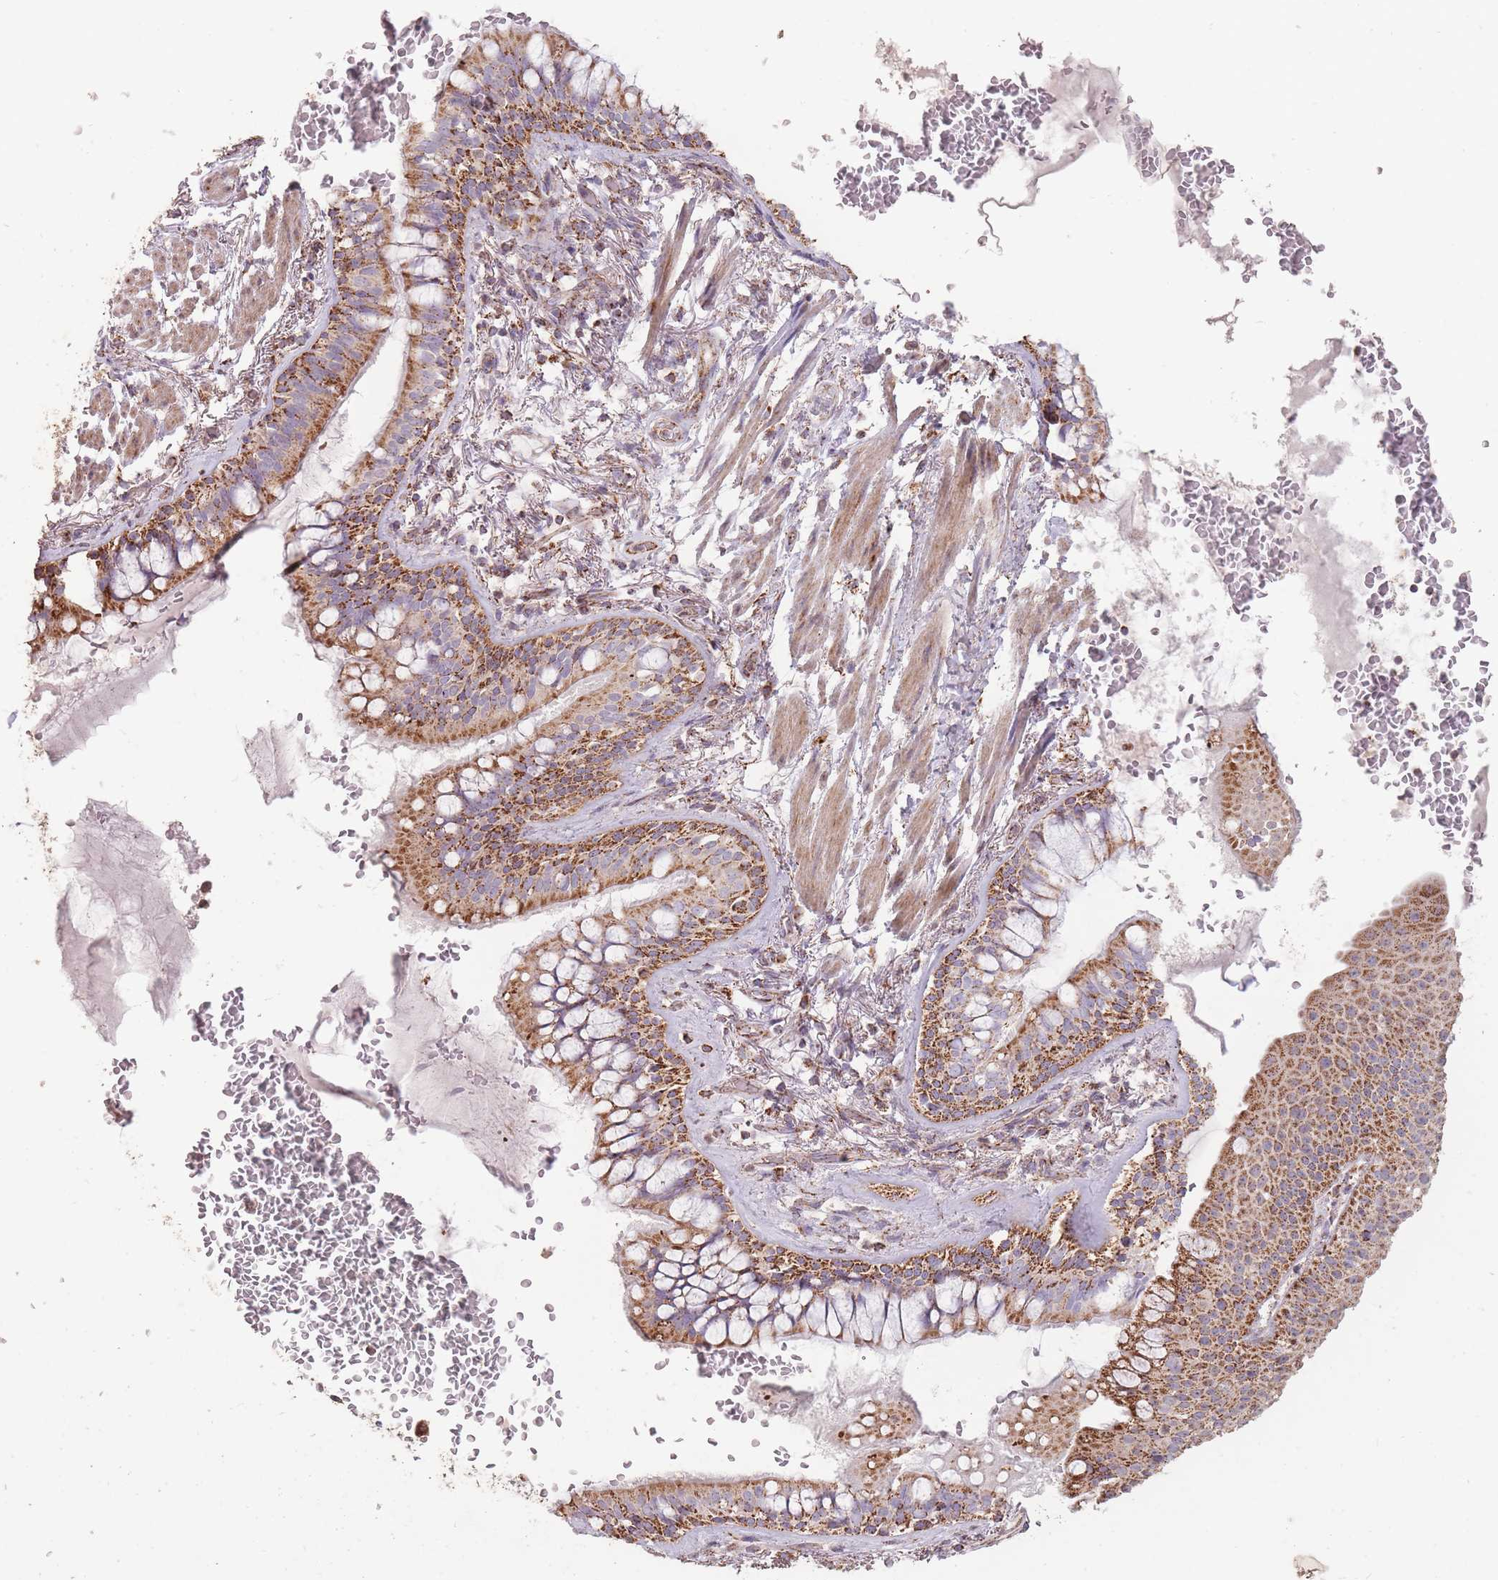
{"staining": {"intensity": "strong", "quantity": ">75%", "location": "cytoplasmic/membranous"}, "tissue": "bronchus", "cell_type": "Respiratory epithelial cells", "image_type": "normal", "snomed": [{"axis": "morphology", "description": "Normal tissue, NOS"}, {"axis": "topography", "description": "Bronchus"}], "caption": "The image reveals a brown stain indicating the presence of a protein in the cytoplasmic/membranous of respiratory epithelial cells in bronchus.", "gene": "CNOT8", "patient": {"sex": "male", "age": 70}}